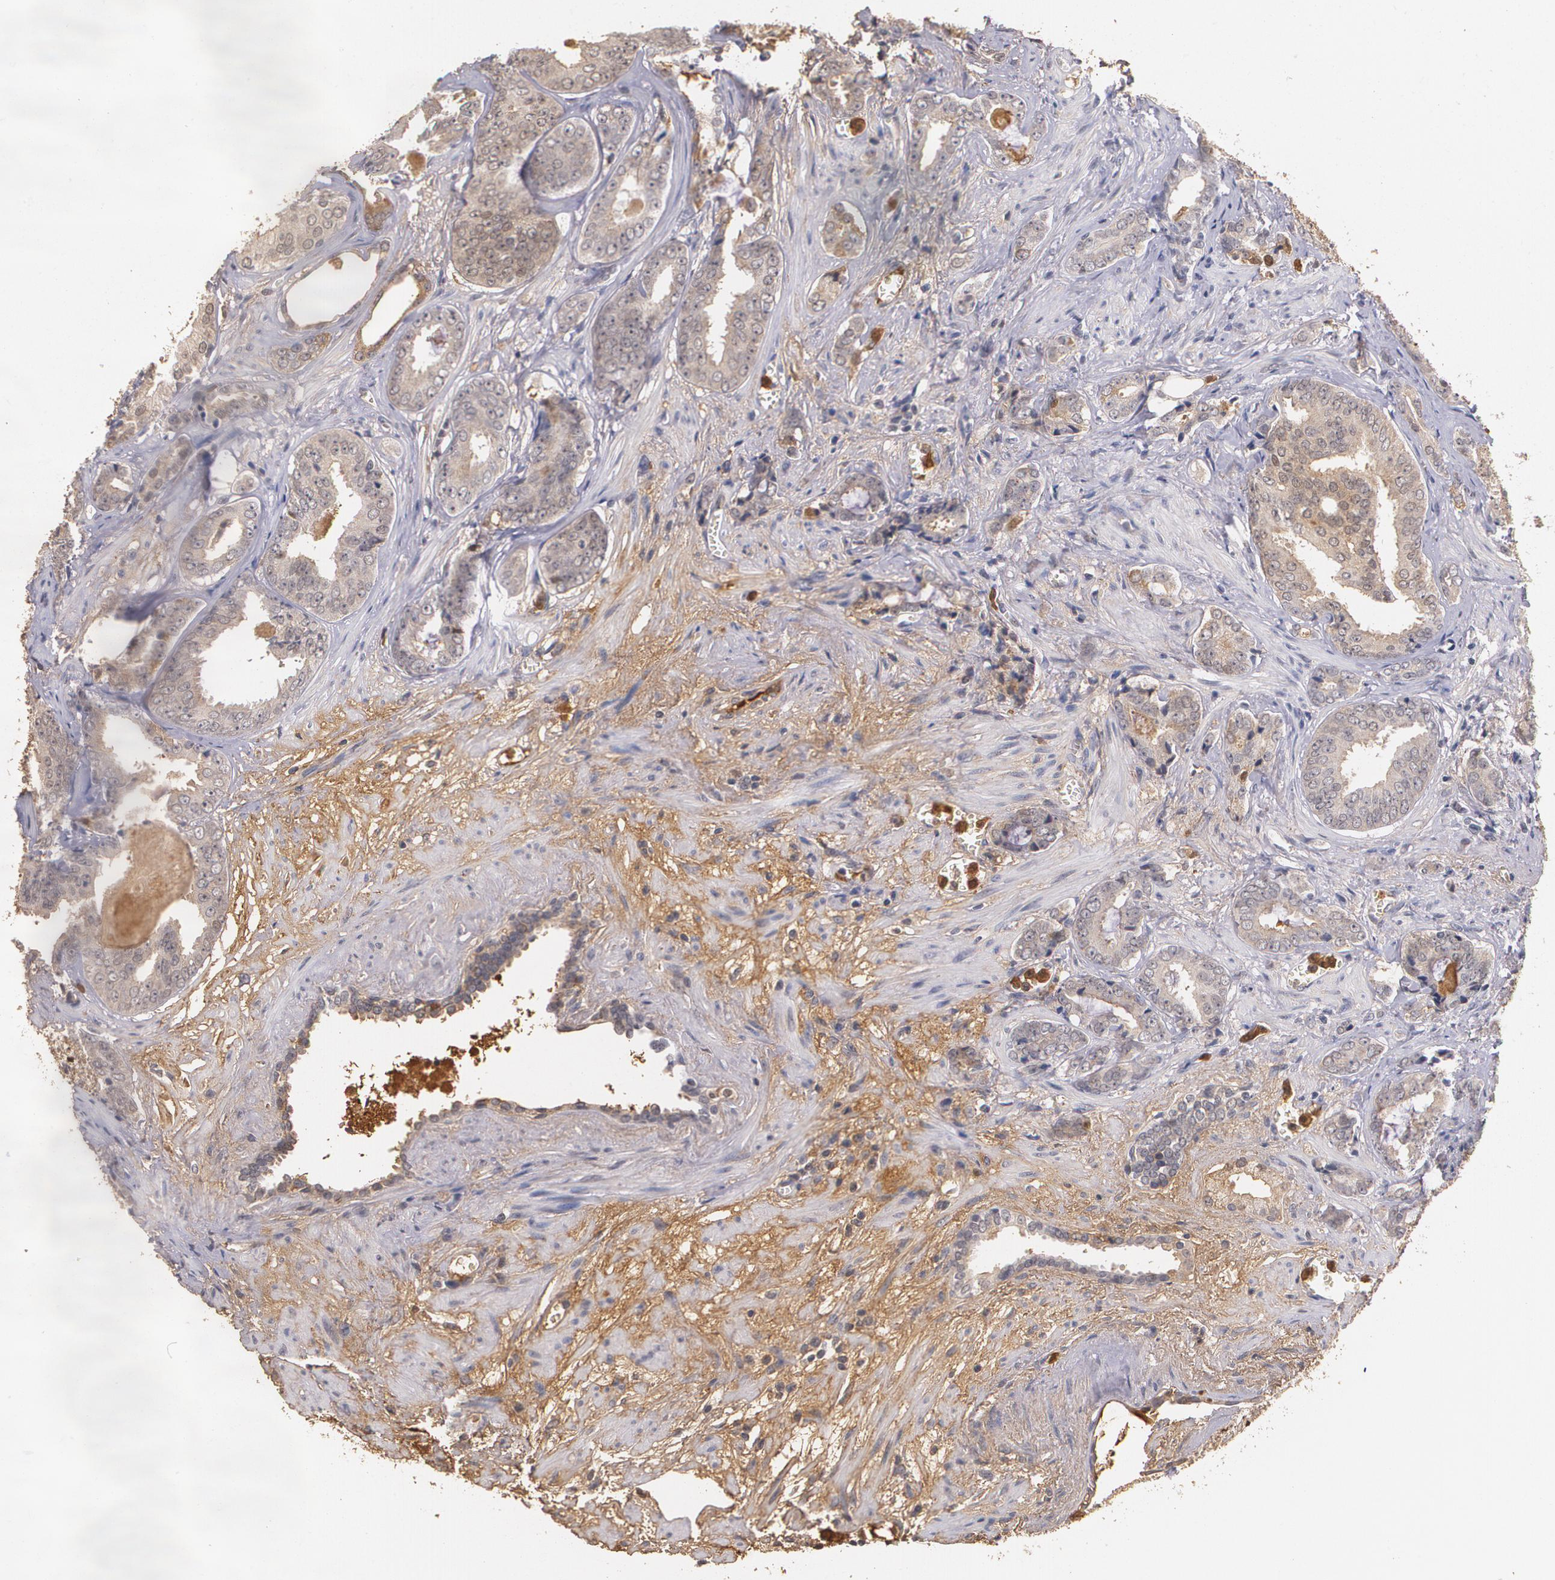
{"staining": {"intensity": "moderate", "quantity": ">75%", "location": "cytoplasmic/membranous"}, "tissue": "prostate cancer", "cell_type": "Tumor cells", "image_type": "cancer", "snomed": [{"axis": "morphology", "description": "Adenocarcinoma, Medium grade"}, {"axis": "topography", "description": "Prostate"}], "caption": "Moderate cytoplasmic/membranous positivity is appreciated in approximately >75% of tumor cells in prostate cancer. Using DAB (brown) and hematoxylin (blue) stains, captured at high magnification using brightfield microscopy.", "gene": "PTS", "patient": {"sex": "male", "age": 79}}